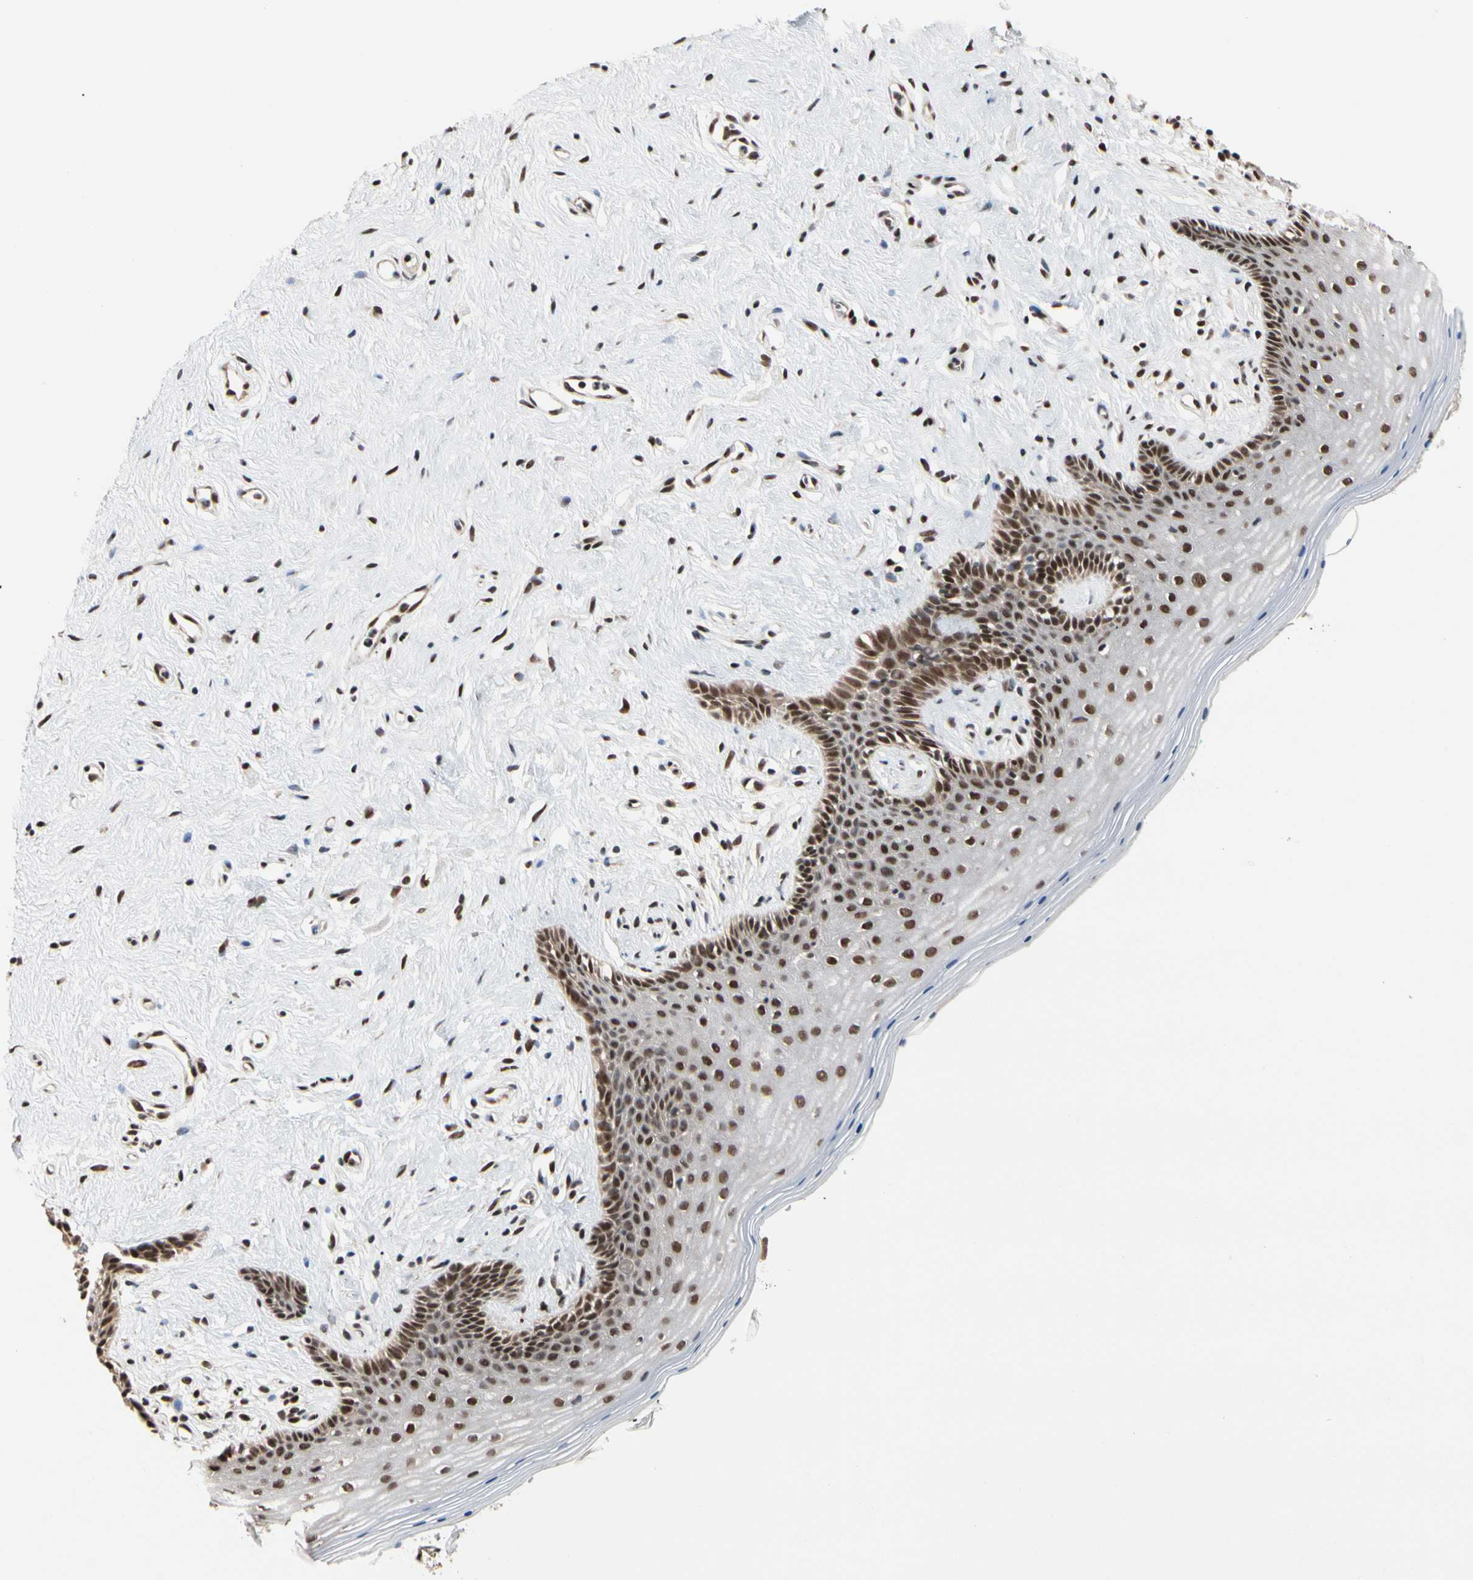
{"staining": {"intensity": "moderate", "quantity": ">75%", "location": "nuclear"}, "tissue": "vagina", "cell_type": "Squamous epithelial cells", "image_type": "normal", "snomed": [{"axis": "morphology", "description": "Normal tissue, NOS"}, {"axis": "topography", "description": "Vagina"}], "caption": "A brown stain shows moderate nuclear expression of a protein in squamous epithelial cells of unremarkable vagina. (DAB (3,3'-diaminobenzidine) = brown stain, brightfield microscopy at high magnification).", "gene": "FAM98B", "patient": {"sex": "female", "age": 44}}